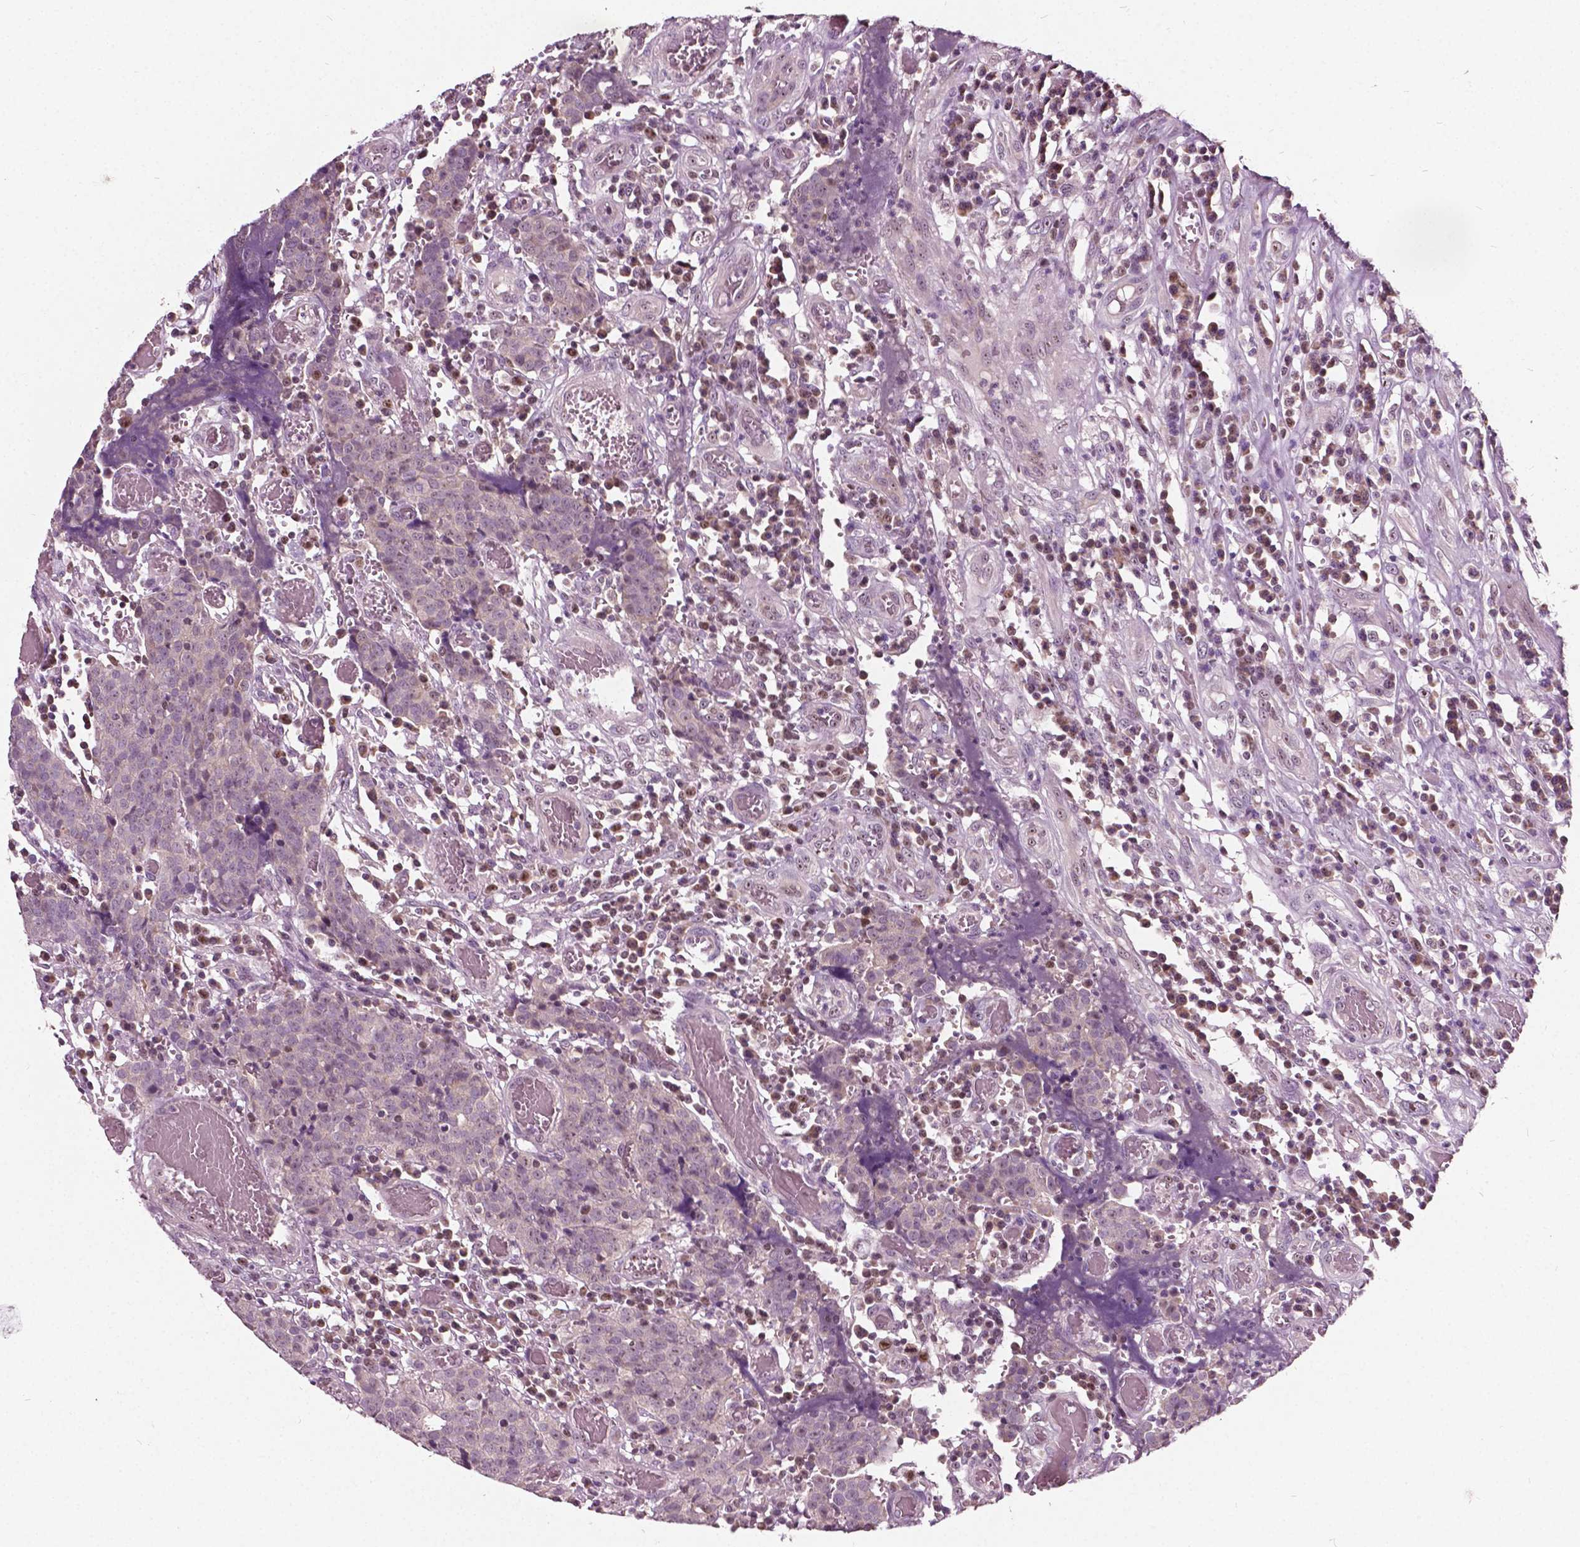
{"staining": {"intensity": "weak", "quantity": "<25%", "location": "nuclear"}, "tissue": "prostate cancer", "cell_type": "Tumor cells", "image_type": "cancer", "snomed": [{"axis": "morphology", "description": "Adenocarcinoma, High grade"}, {"axis": "topography", "description": "Prostate and seminal vesicle, NOS"}], "caption": "A high-resolution histopathology image shows immunohistochemistry staining of prostate high-grade adenocarcinoma, which reveals no significant expression in tumor cells.", "gene": "ODF3L2", "patient": {"sex": "male", "age": 60}}